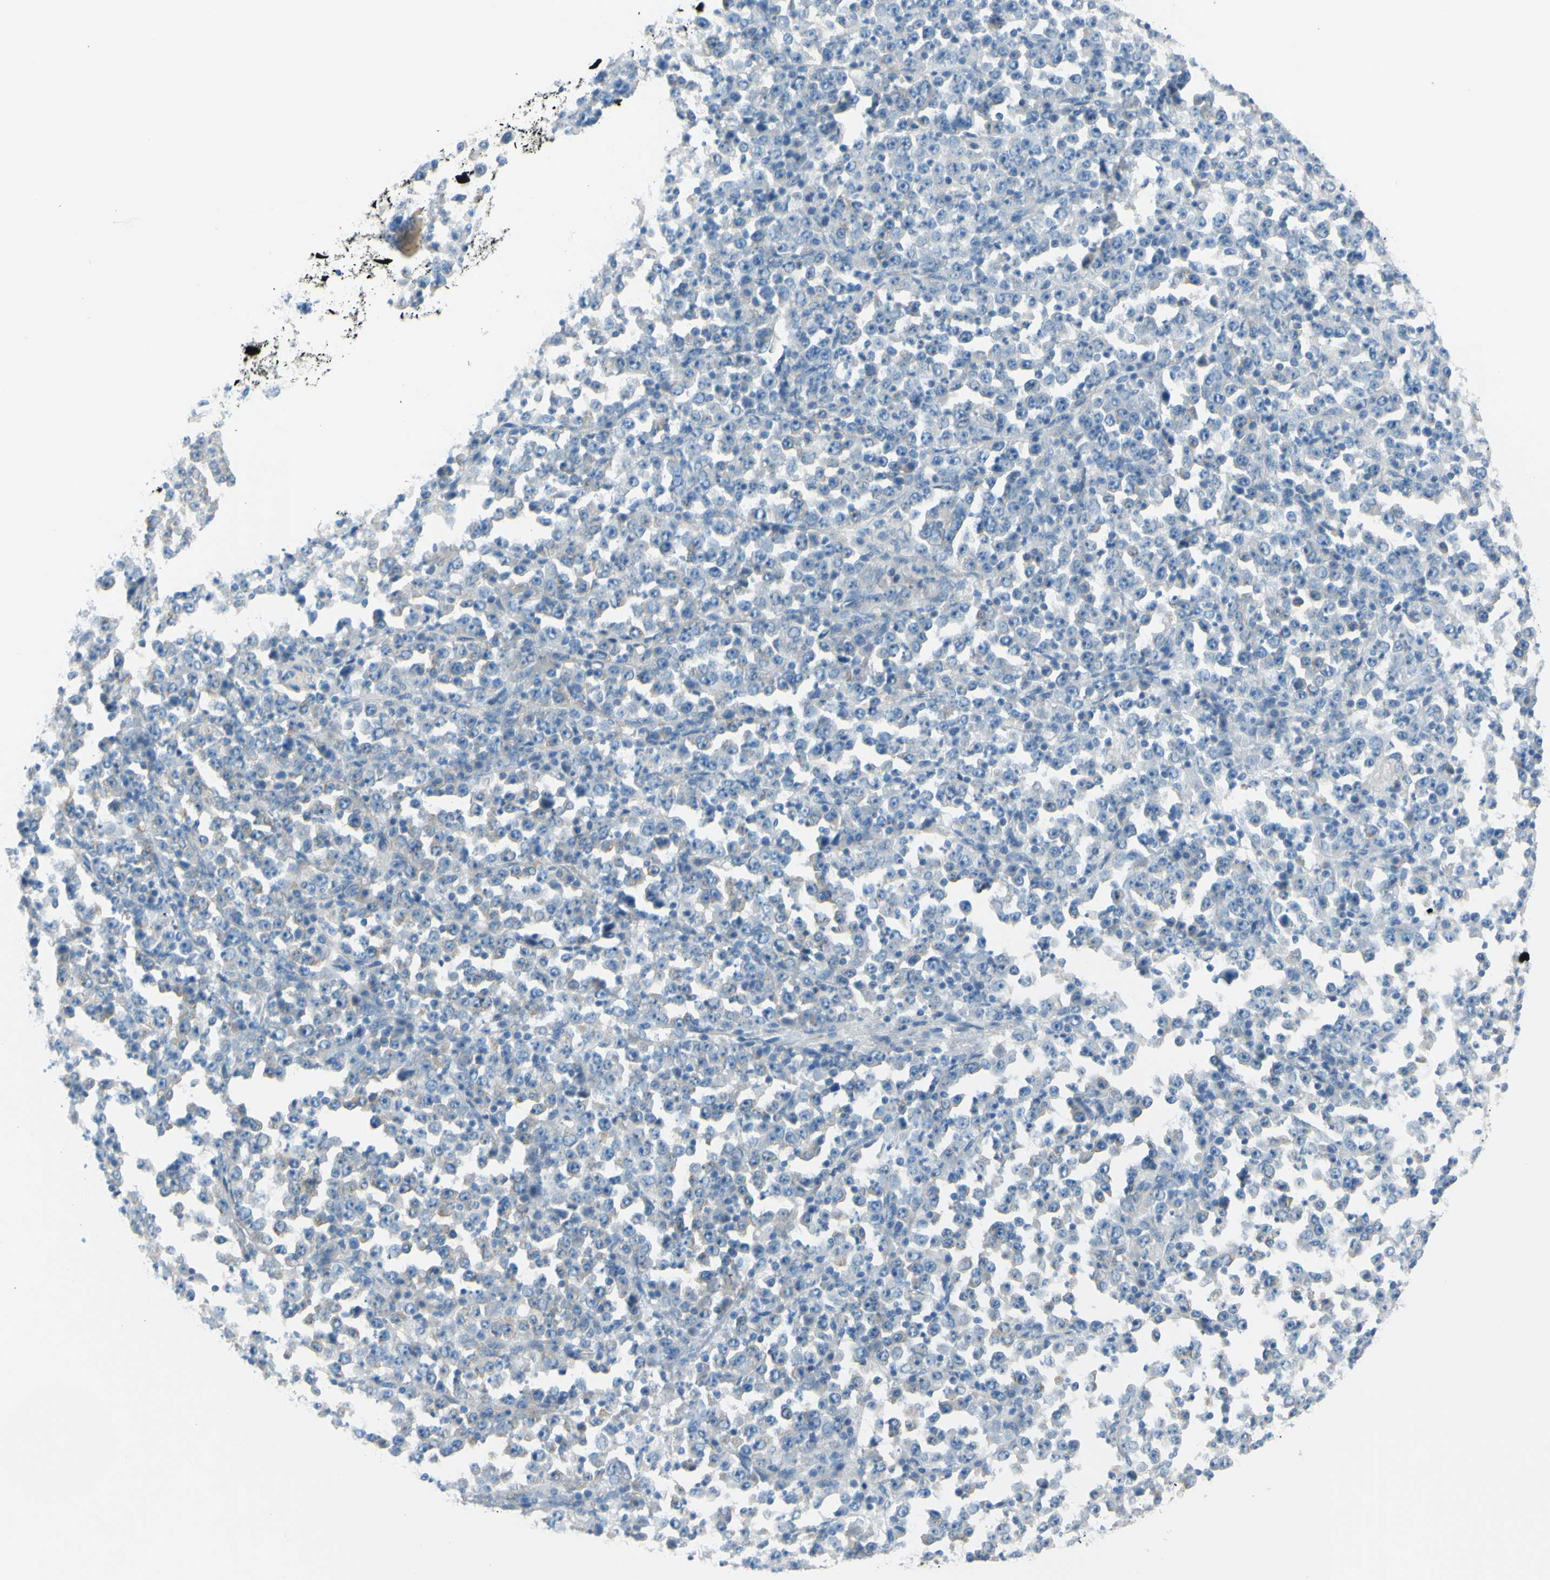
{"staining": {"intensity": "moderate", "quantity": "<25%", "location": "cytoplasmic/membranous"}, "tissue": "stomach cancer", "cell_type": "Tumor cells", "image_type": "cancer", "snomed": [{"axis": "morphology", "description": "Normal tissue, NOS"}, {"axis": "morphology", "description": "Adenocarcinoma, NOS"}, {"axis": "topography", "description": "Stomach, upper"}, {"axis": "topography", "description": "Stomach"}], "caption": "Immunohistochemical staining of stomach cancer (adenocarcinoma) displays moderate cytoplasmic/membranous protein positivity in approximately <25% of tumor cells. (IHC, brightfield microscopy, high magnification).", "gene": "FRMD4B", "patient": {"sex": "male", "age": 59}}